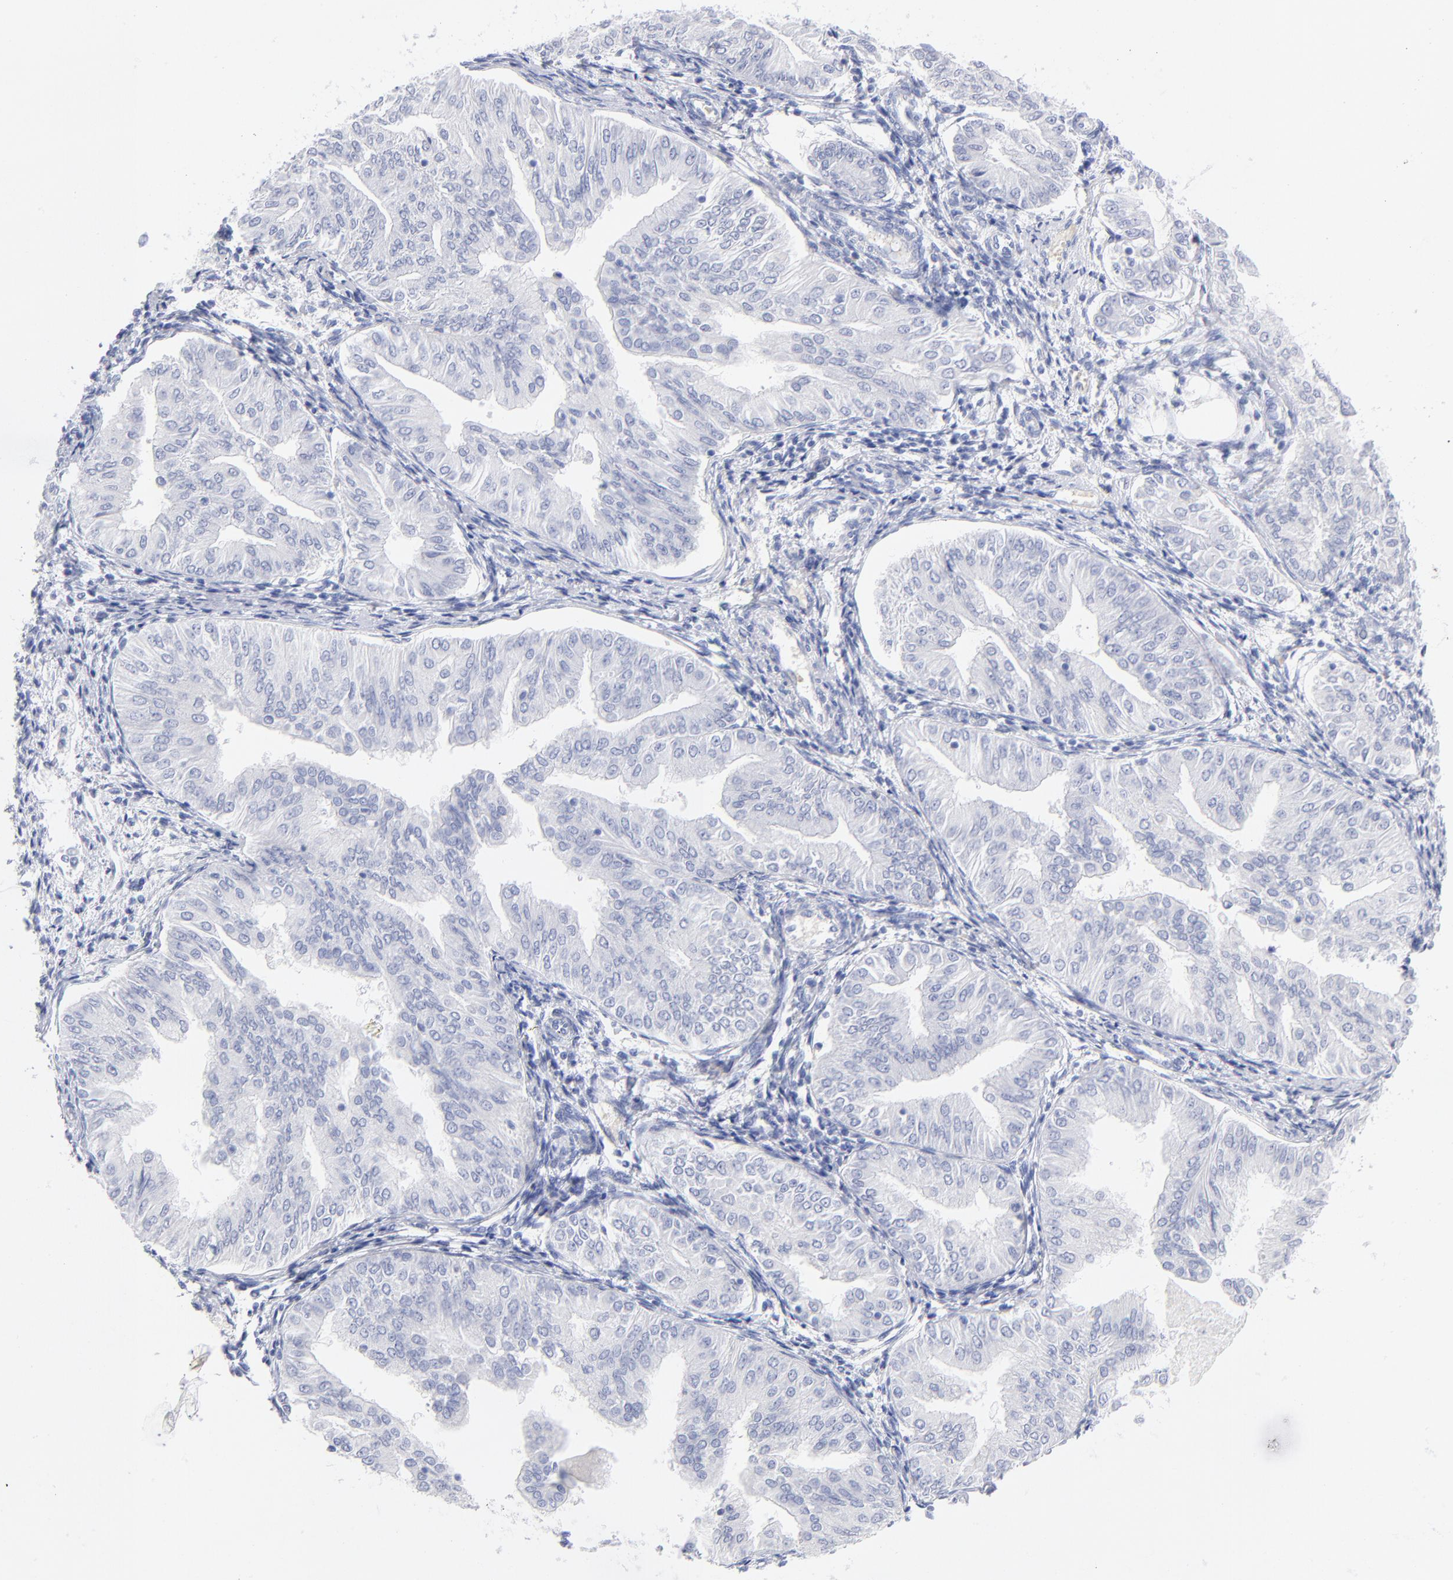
{"staining": {"intensity": "negative", "quantity": "none", "location": "none"}, "tissue": "endometrial cancer", "cell_type": "Tumor cells", "image_type": "cancer", "snomed": [{"axis": "morphology", "description": "Adenocarcinoma, NOS"}, {"axis": "topography", "description": "Endometrium"}], "caption": "Immunohistochemistry (IHC) image of human endometrial adenocarcinoma stained for a protein (brown), which displays no expression in tumor cells. (DAB (3,3'-diaminobenzidine) immunohistochemistry (IHC) with hematoxylin counter stain).", "gene": "ARG1", "patient": {"sex": "female", "age": 53}}